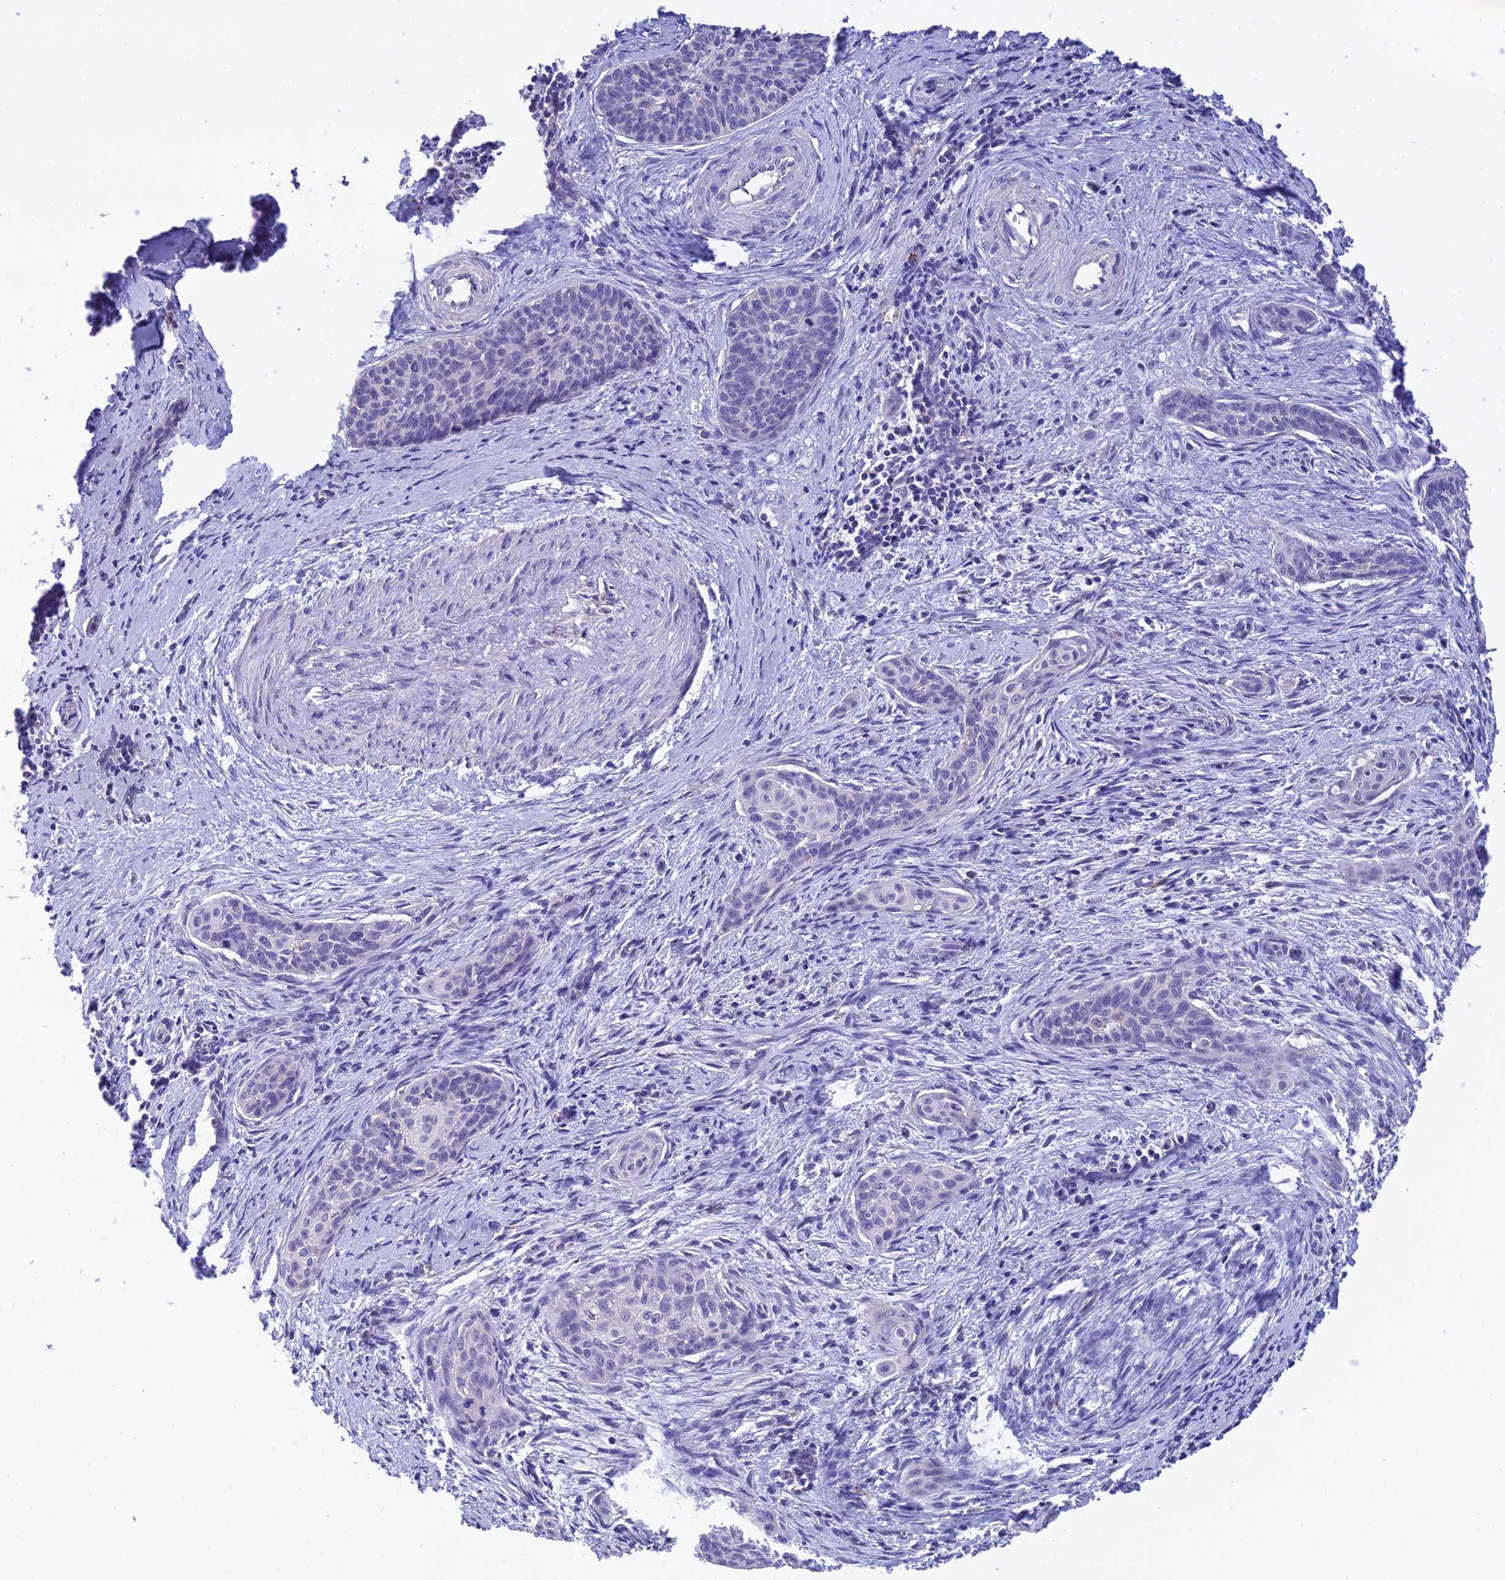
{"staining": {"intensity": "negative", "quantity": "none", "location": "none"}, "tissue": "cervical cancer", "cell_type": "Tumor cells", "image_type": "cancer", "snomed": [{"axis": "morphology", "description": "Squamous cell carcinoma, NOS"}, {"axis": "topography", "description": "Cervix"}], "caption": "High magnification brightfield microscopy of cervical cancer (squamous cell carcinoma) stained with DAB (brown) and counterstained with hematoxylin (blue): tumor cells show no significant positivity.", "gene": "MS4A5", "patient": {"sex": "female", "age": 33}}